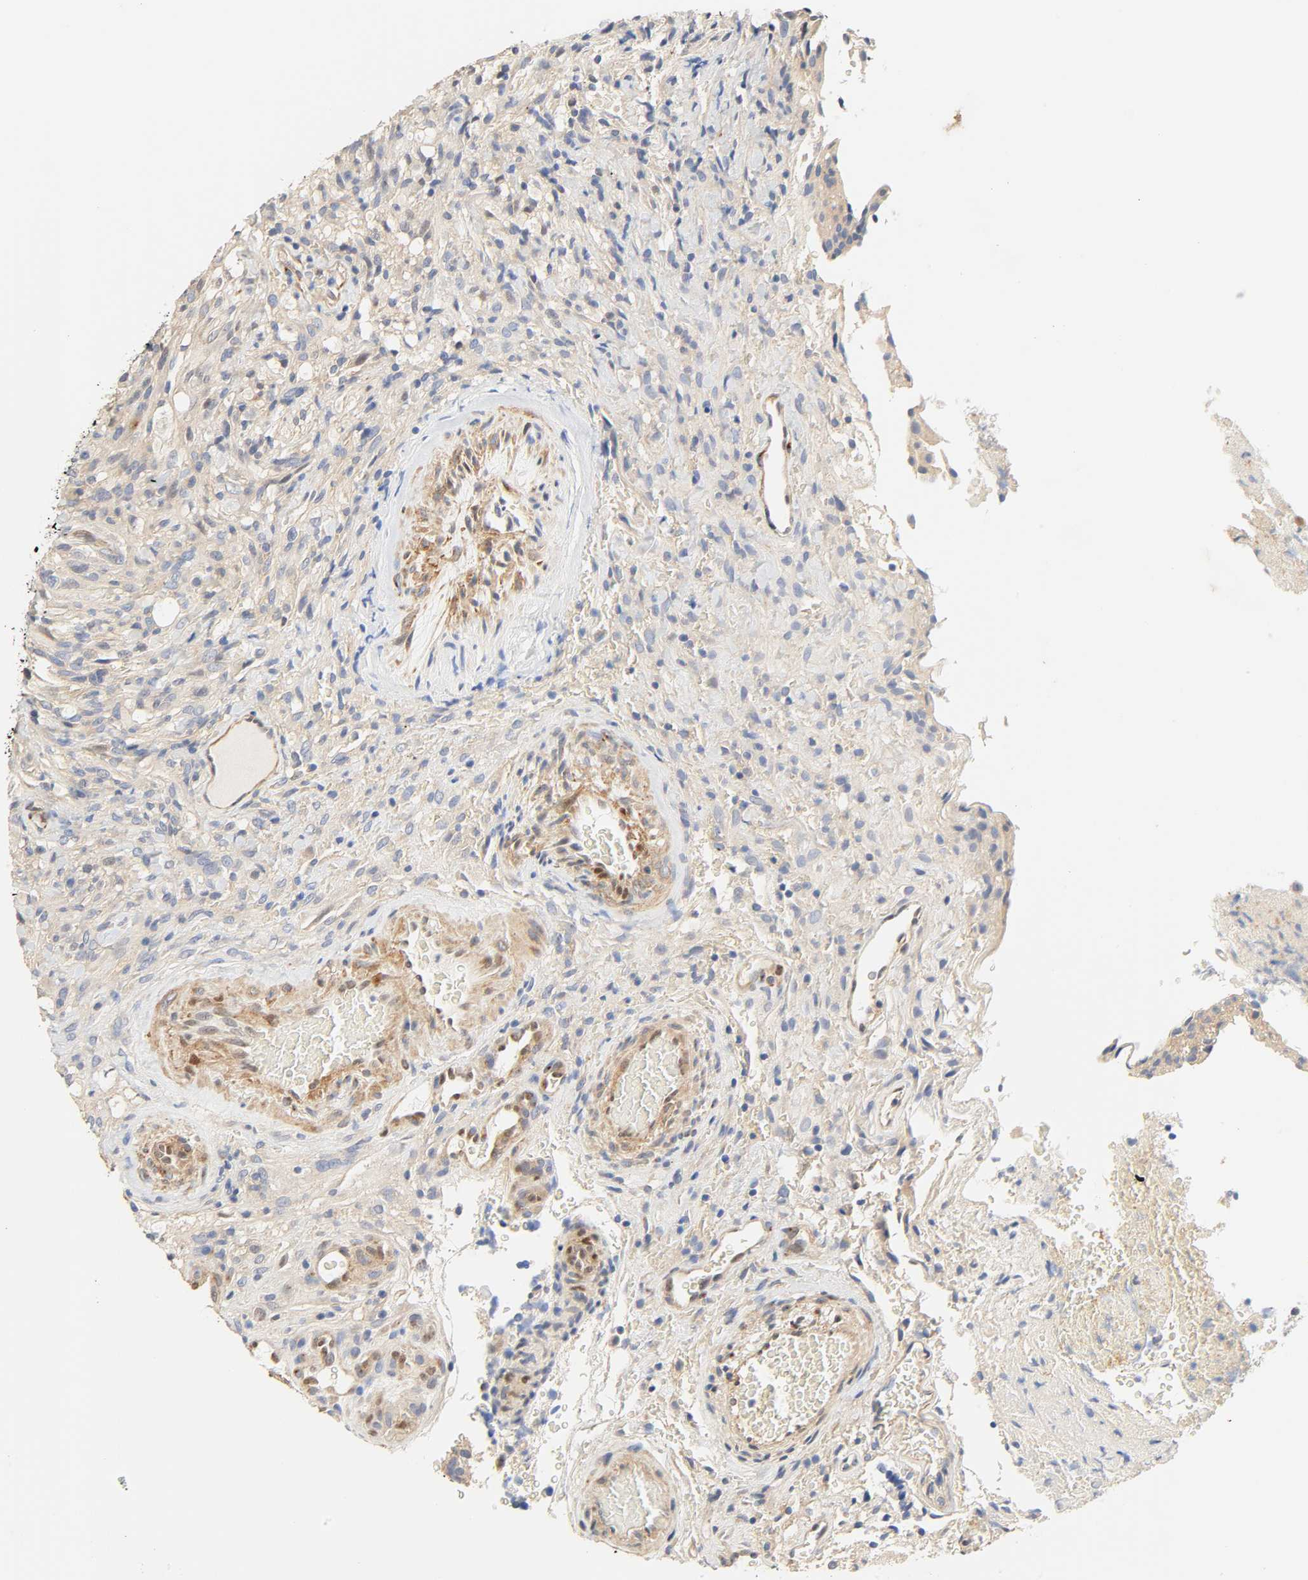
{"staining": {"intensity": "negative", "quantity": "none", "location": "none"}, "tissue": "glioma", "cell_type": "Tumor cells", "image_type": "cancer", "snomed": [{"axis": "morphology", "description": "Normal tissue, NOS"}, {"axis": "morphology", "description": "Glioma, malignant, High grade"}, {"axis": "topography", "description": "Cerebral cortex"}], "caption": "Human malignant glioma (high-grade) stained for a protein using IHC exhibits no expression in tumor cells.", "gene": "BORCS8-MEF2B", "patient": {"sex": "male", "age": 75}}